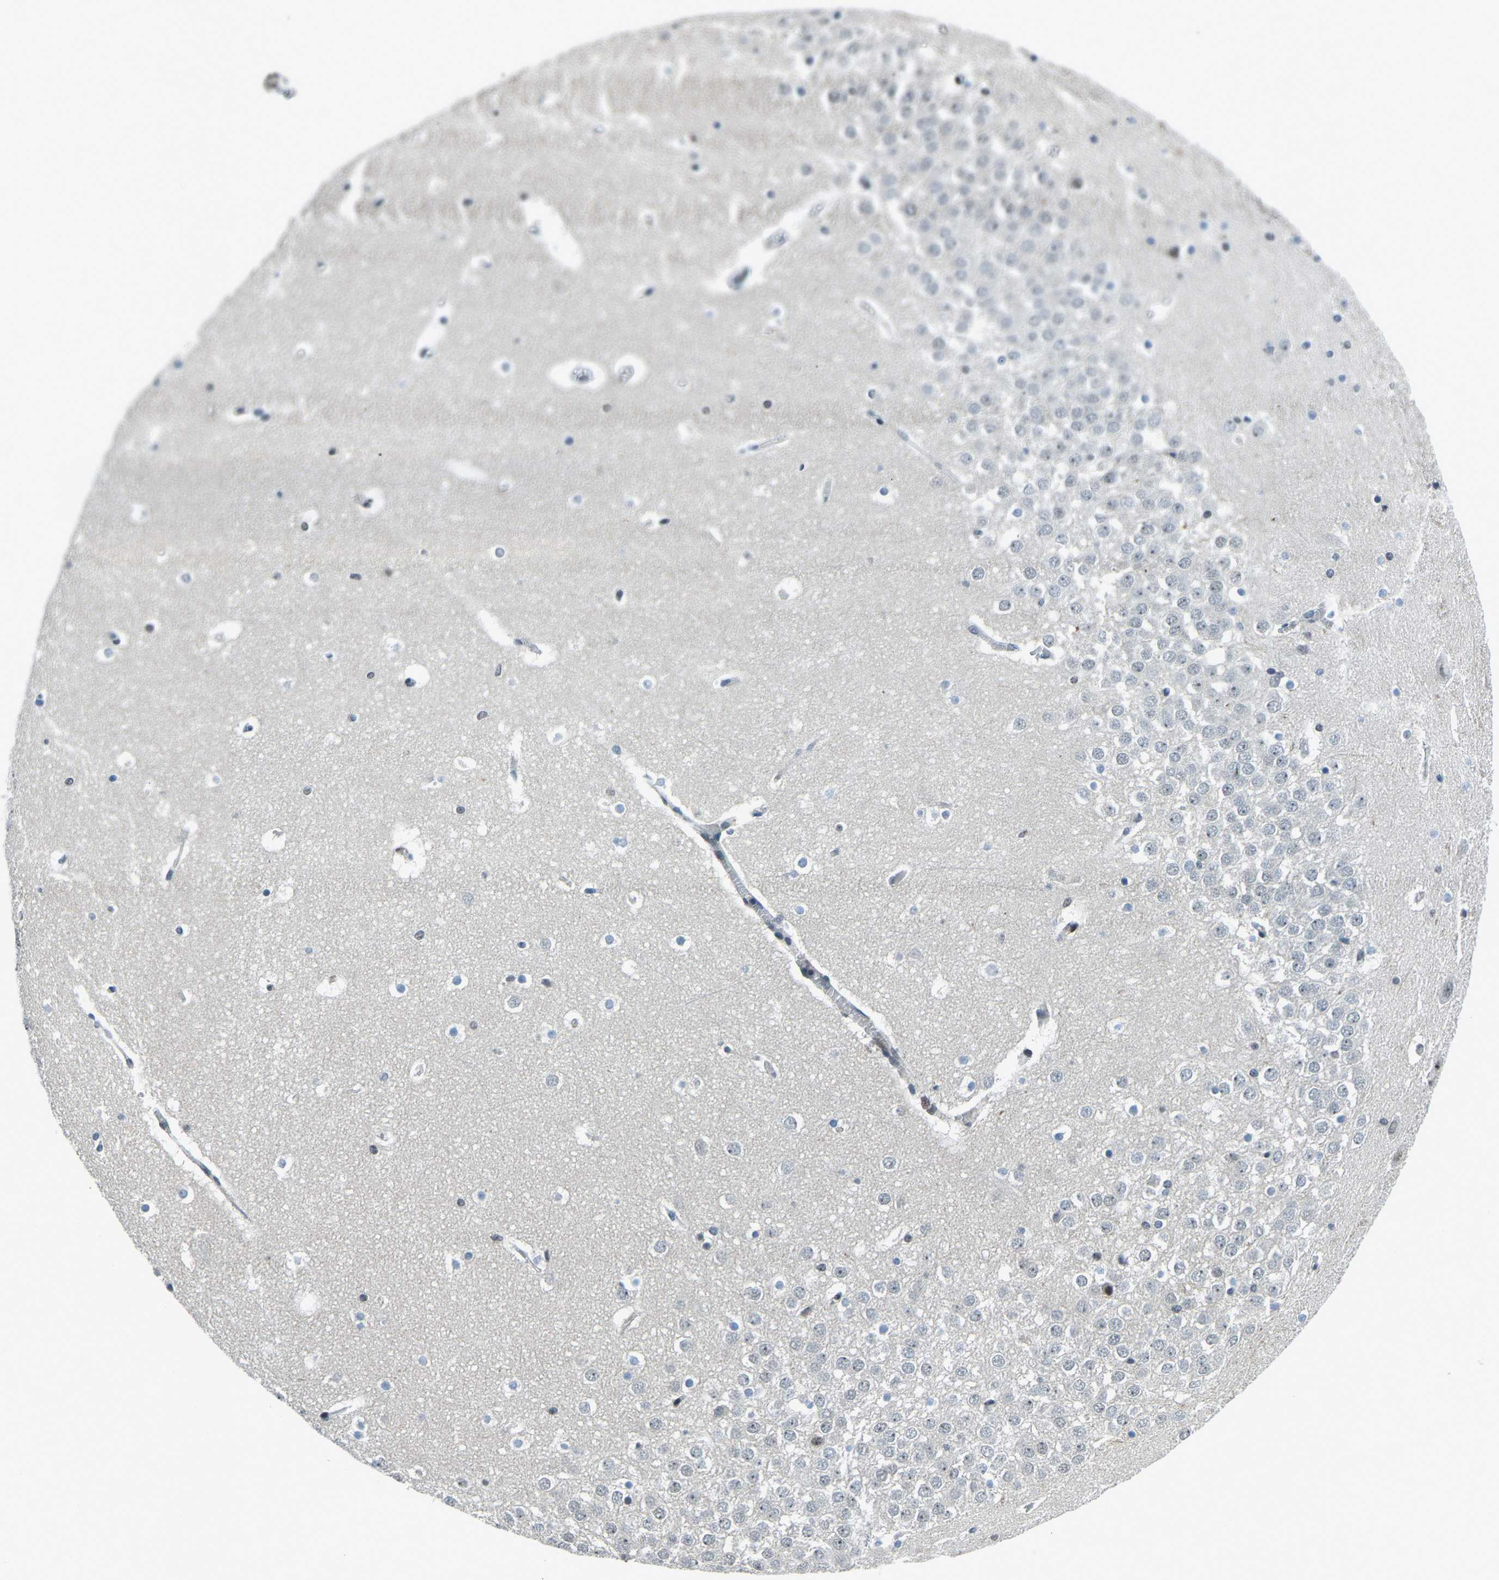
{"staining": {"intensity": "negative", "quantity": "none", "location": "none"}, "tissue": "hippocampus", "cell_type": "Glial cells", "image_type": "normal", "snomed": [{"axis": "morphology", "description": "Normal tissue, NOS"}, {"axis": "topography", "description": "Hippocampus"}], "caption": "An image of hippocampus stained for a protein demonstrates no brown staining in glial cells. (DAB immunohistochemistry (IHC) visualized using brightfield microscopy, high magnification).", "gene": "PRCC", "patient": {"sex": "male", "age": 45}}